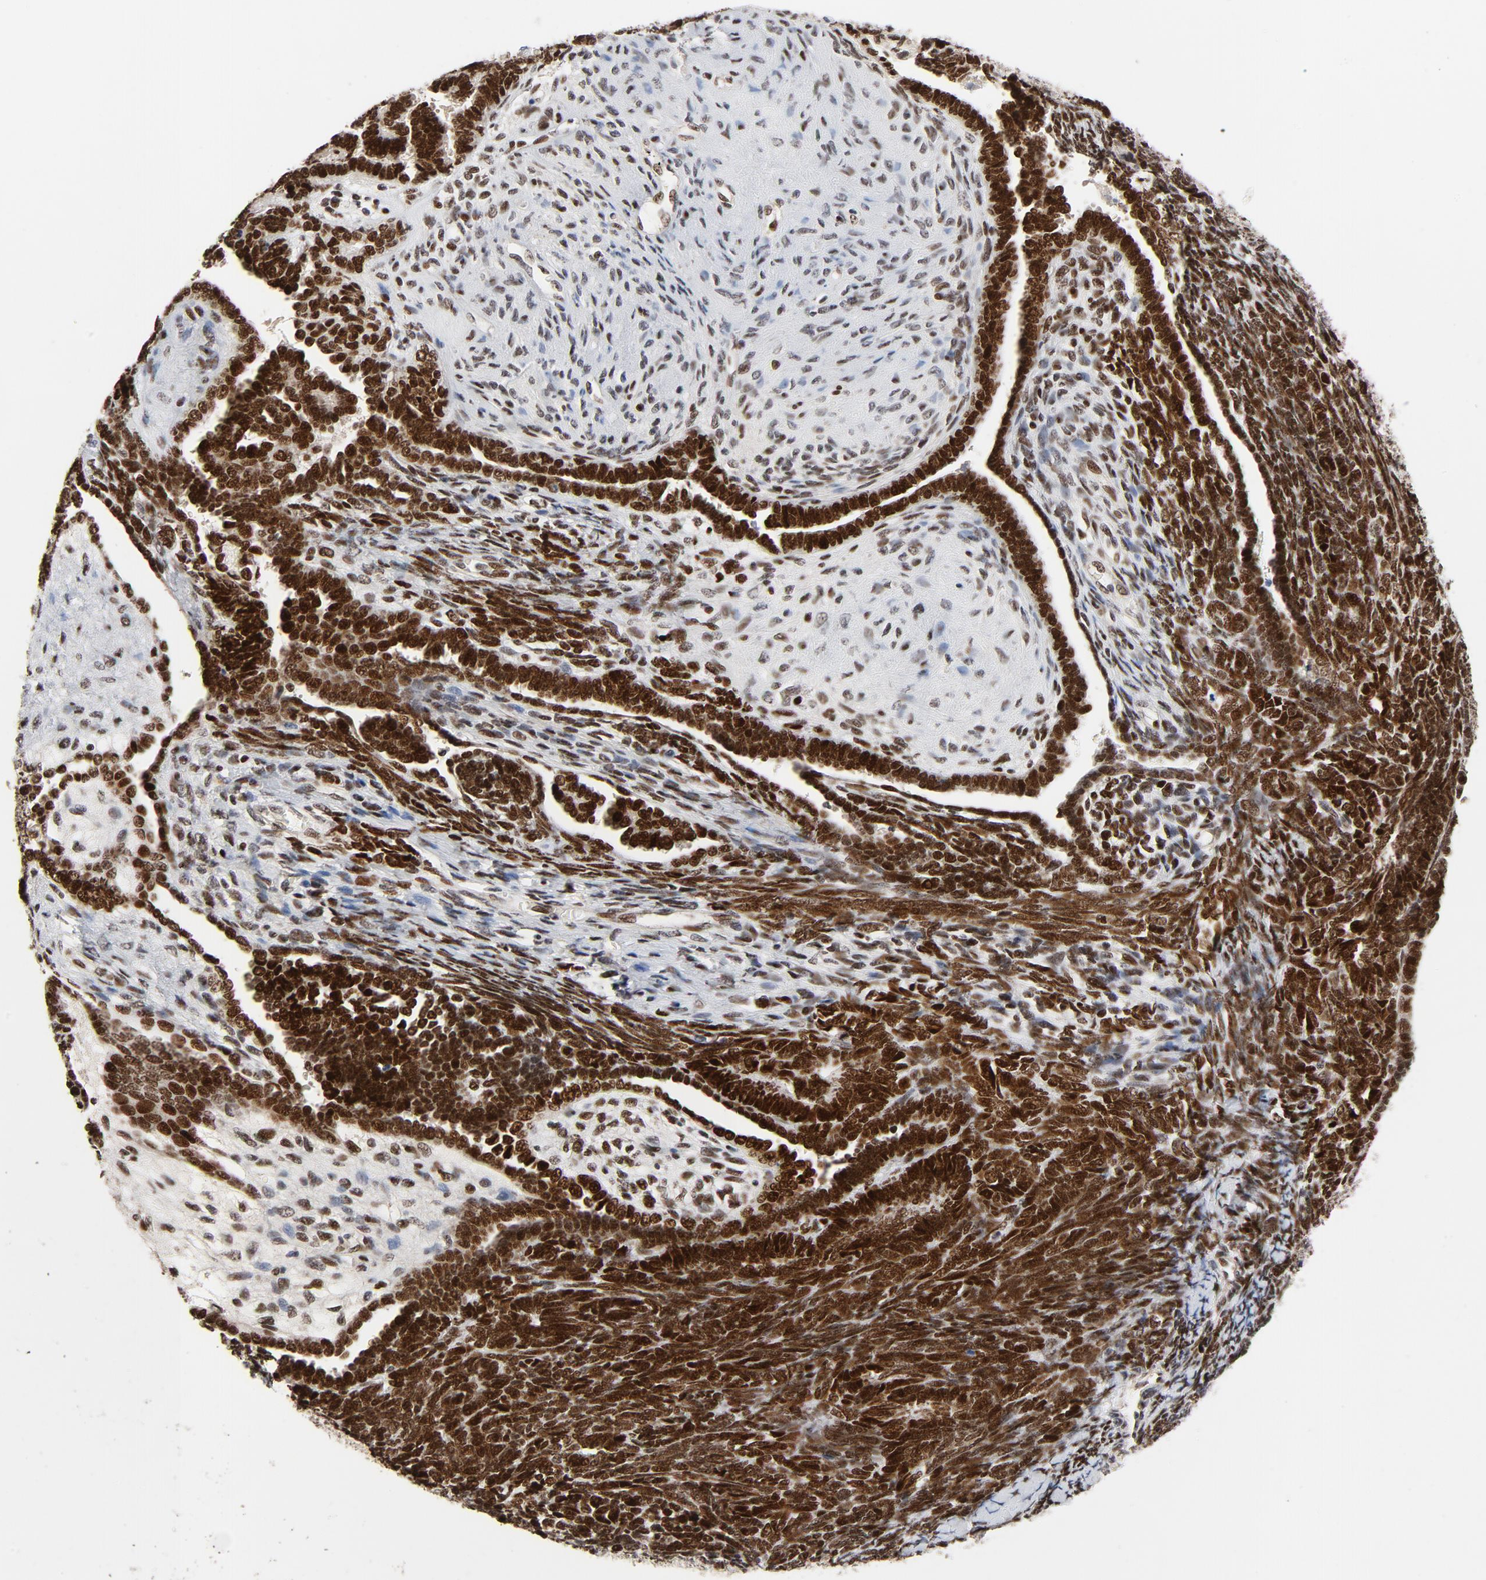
{"staining": {"intensity": "strong", "quantity": ">75%", "location": "nuclear"}, "tissue": "endometrial cancer", "cell_type": "Tumor cells", "image_type": "cancer", "snomed": [{"axis": "morphology", "description": "Neoplasm, malignant, NOS"}, {"axis": "topography", "description": "Endometrium"}], "caption": "Endometrial cancer (malignant neoplasm) tissue demonstrates strong nuclear staining in approximately >75% of tumor cells, visualized by immunohistochemistry.", "gene": "GTF2I", "patient": {"sex": "female", "age": 74}}